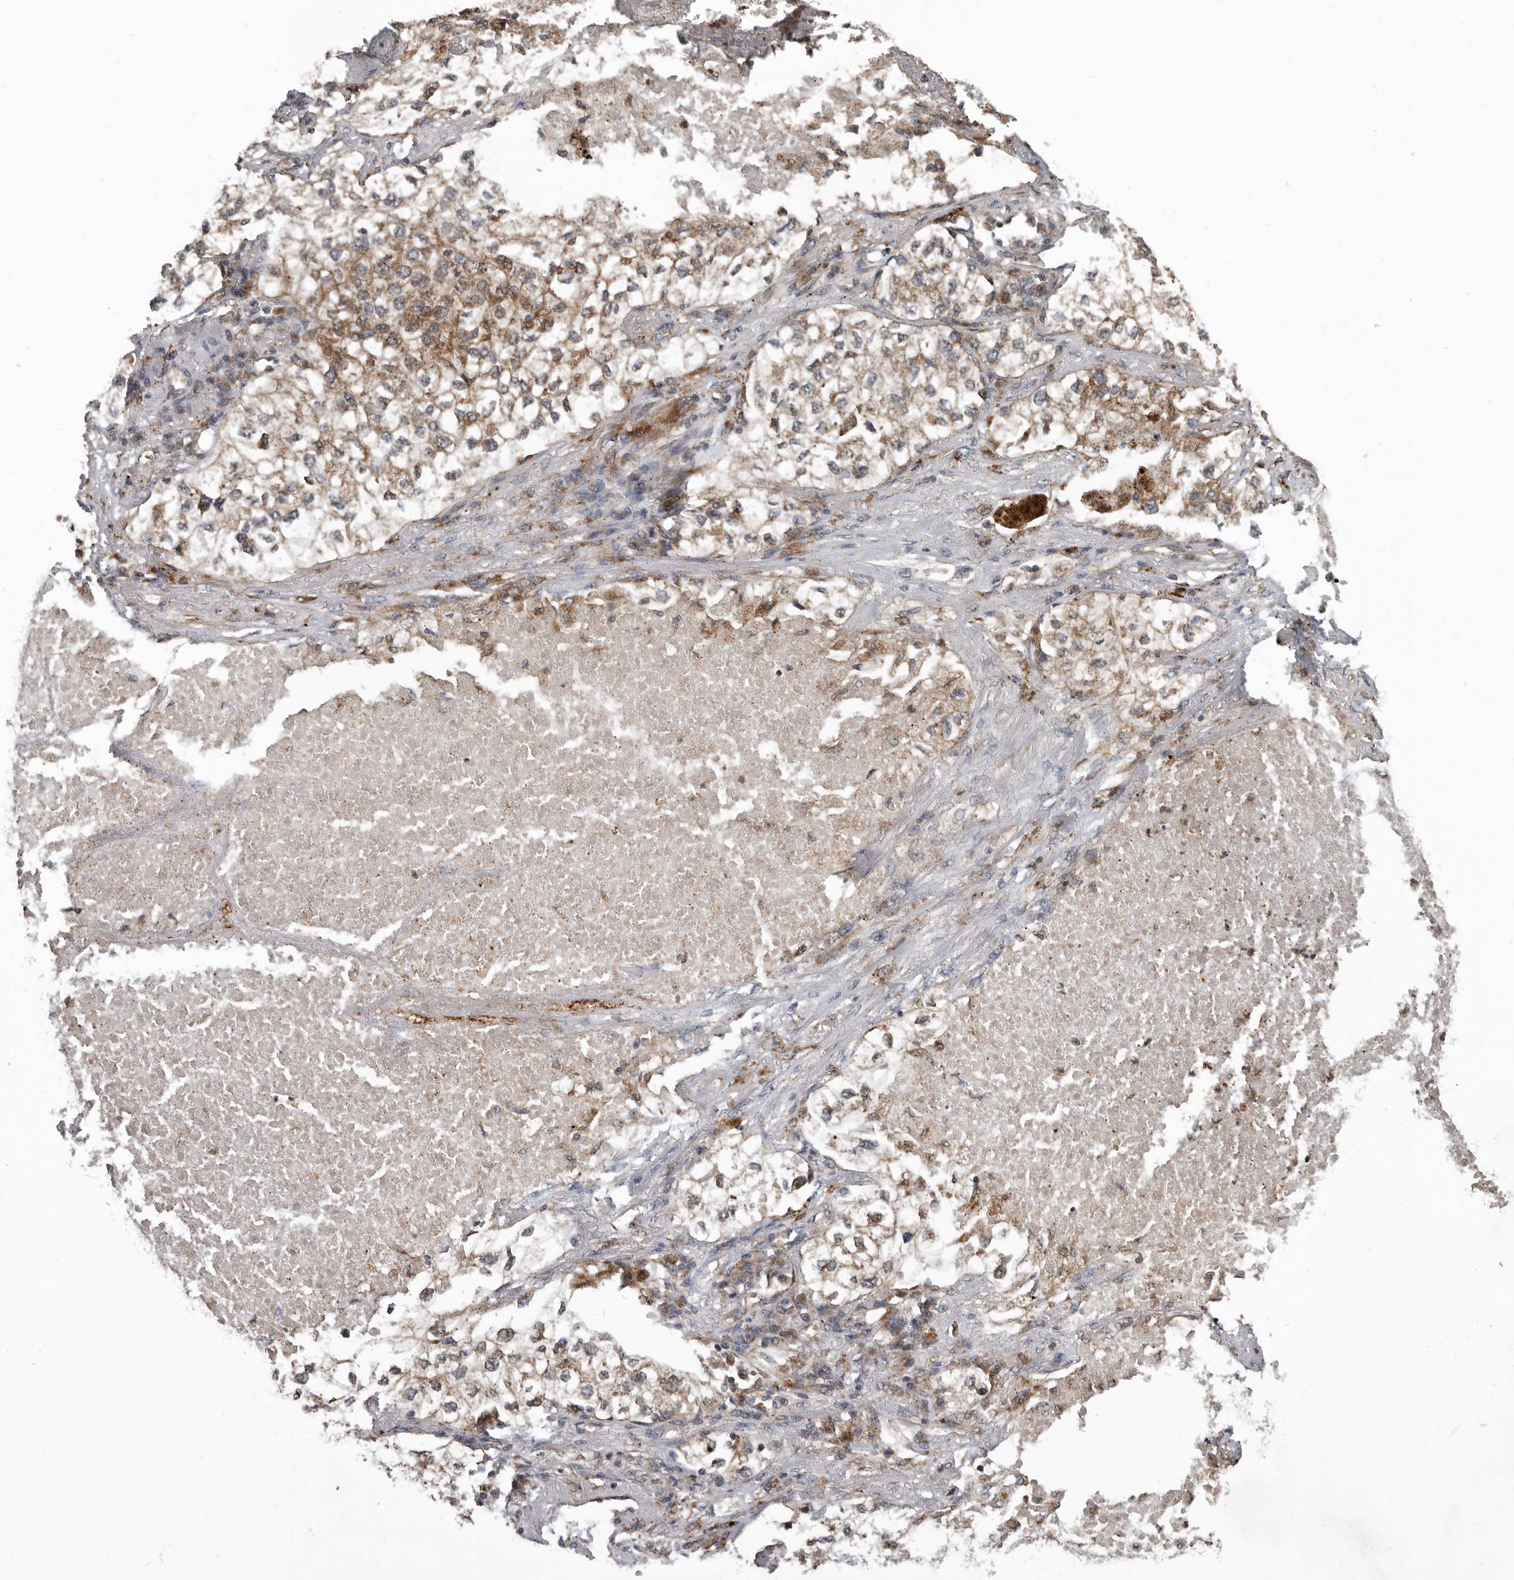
{"staining": {"intensity": "weak", "quantity": ">75%", "location": "cytoplasmic/membranous"}, "tissue": "lung cancer", "cell_type": "Tumor cells", "image_type": "cancer", "snomed": [{"axis": "morphology", "description": "Adenocarcinoma, NOS"}, {"axis": "topography", "description": "Lung"}], "caption": "Brown immunohistochemical staining in lung cancer exhibits weak cytoplasmic/membranous expression in approximately >75% of tumor cells.", "gene": "FGFR4", "patient": {"sex": "male", "age": 63}}